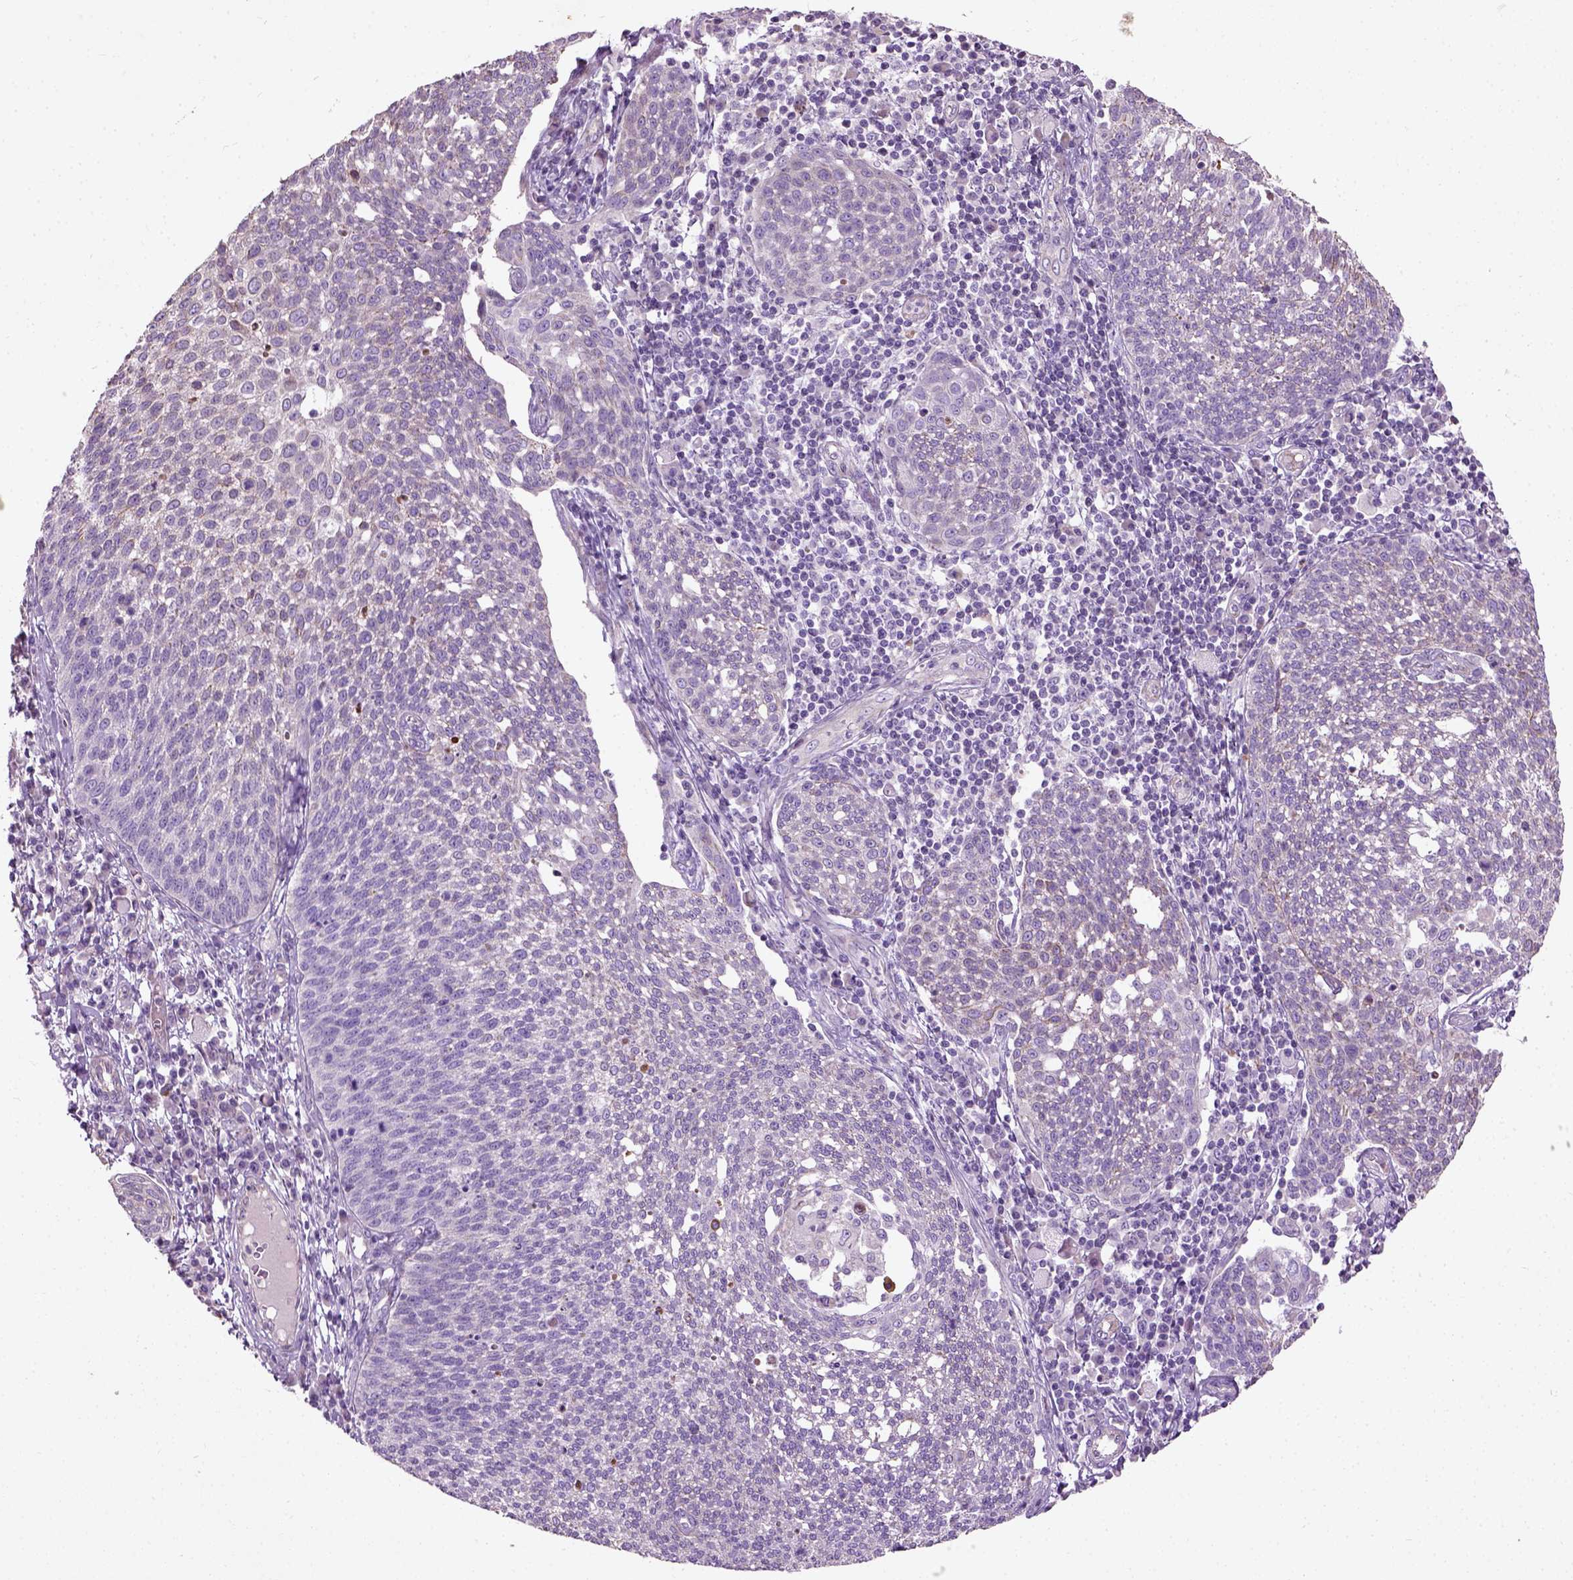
{"staining": {"intensity": "negative", "quantity": "none", "location": "none"}, "tissue": "cervical cancer", "cell_type": "Tumor cells", "image_type": "cancer", "snomed": [{"axis": "morphology", "description": "Squamous cell carcinoma, NOS"}, {"axis": "topography", "description": "Cervix"}], "caption": "DAB (3,3'-diaminobenzidine) immunohistochemical staining of human cervical cancer (squamous cell carcinoma) reveals no significant positivity in tumor cells.", "gene": "PKP3", "patient": {"sex": "female", "age": 34}}